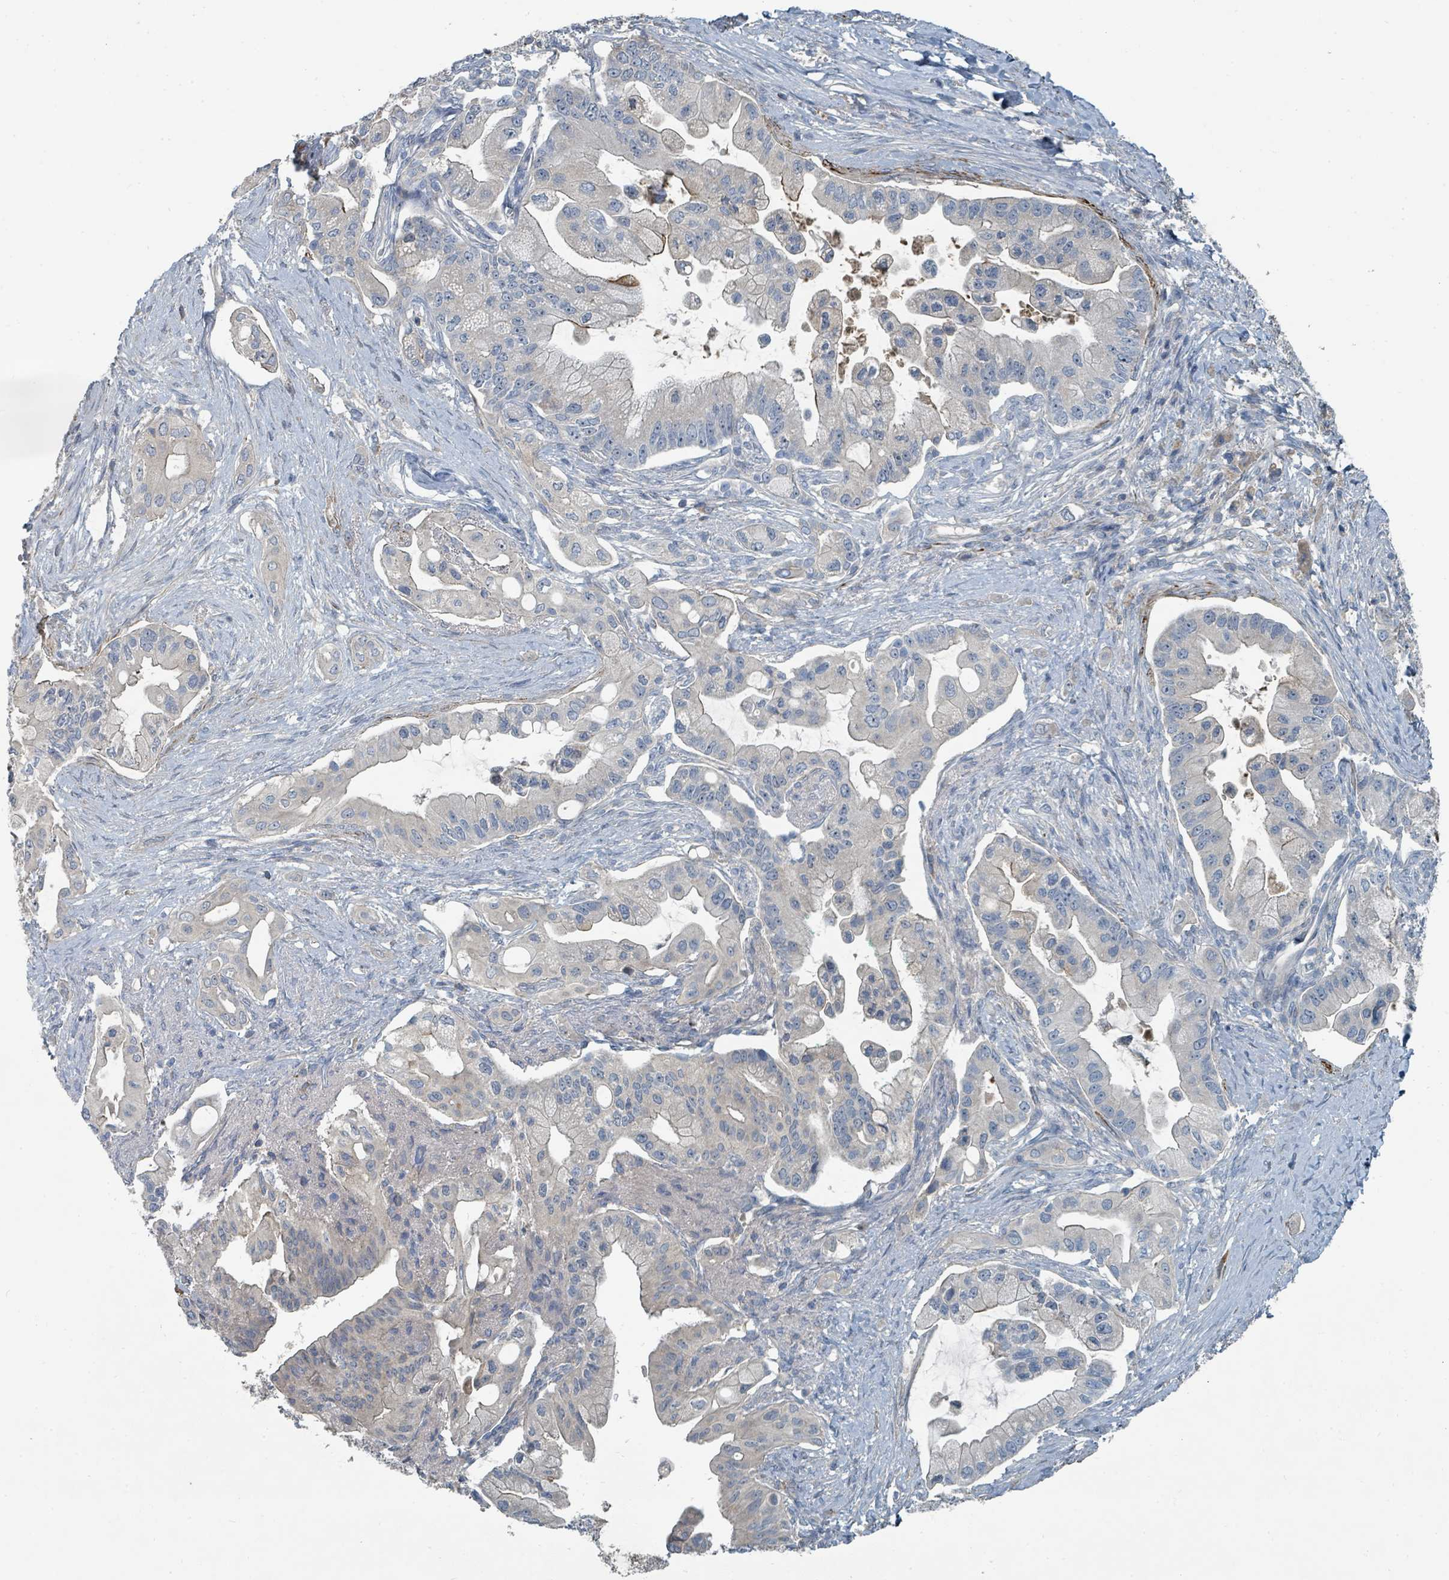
{"staining": {"intensity": "negative", "quantity": "none", "location": "none"}, "tissue": "pancreatic cancer", "cell_type": "Tumor cells", "image_type": "cancer", "snomed": [{"axis": "morphology", "description": "Adenocarcinoma, NOS"}, {"axis": "topography", "description": "Pancreas"}], "caption": "Immunohistochemistry of adenocarcinoma (pancreatic) shows no expression in tumor cells. (DAB (3,3'-diaminobenzidine) immunohistochemistry (IHC), high magnification).", "gene": "SLC44A5", "patient": {"sex": "male", "age": 57}}